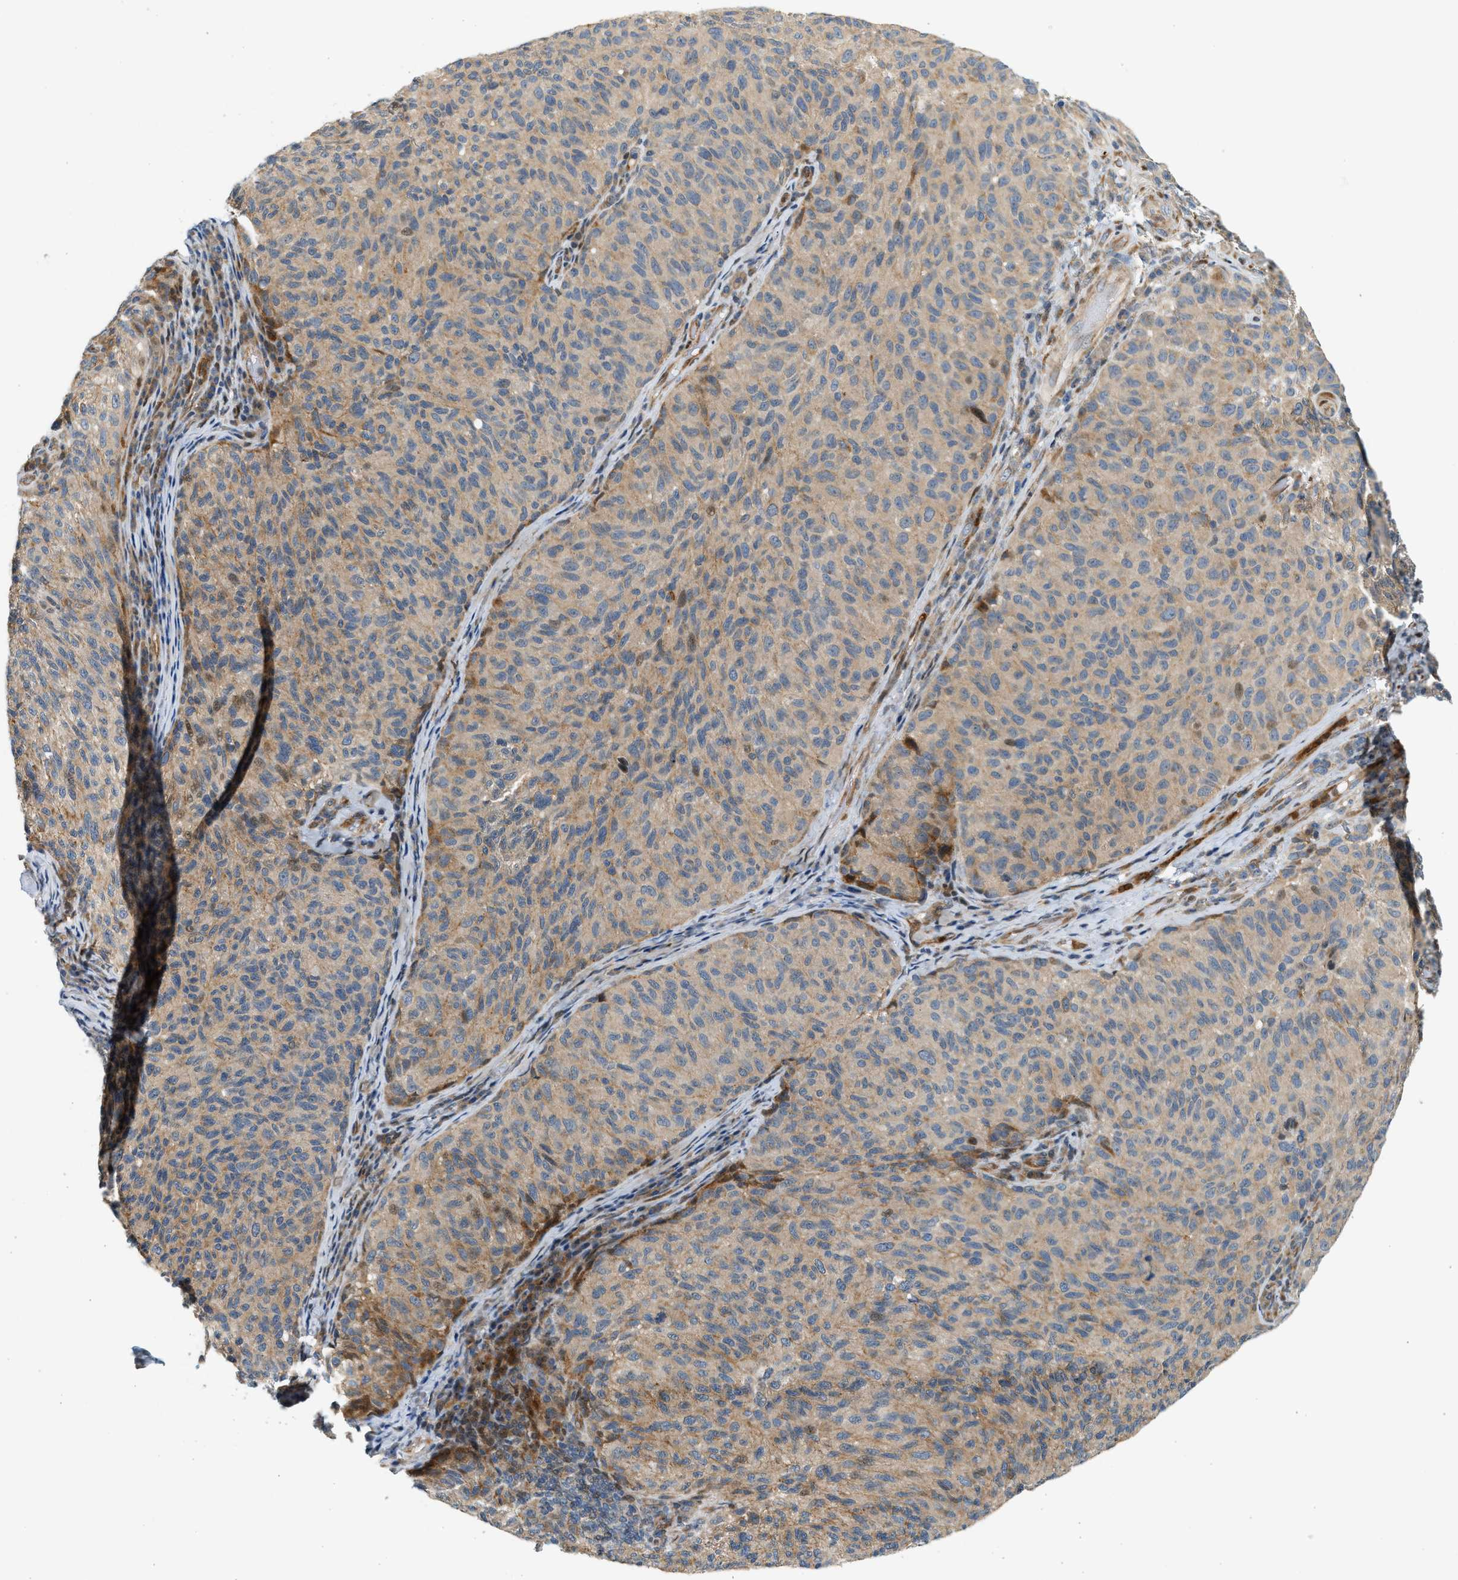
{"staining": {"intensity": "weak", "quantity": "25%-75%", "location": "cytoplasmic/membranous"}, "tissue": "melanoma", "cell_type": "Tumor cells", "image_type": "cancer", "snomed": [{"axis": "morphology", "description": "Malignant melanoma, NOS"}, {"axis": "topography", "description": "Skin"}], "caption": "Immunohistochemical staining of melanoma displays weak cytoplasmic/membranous protein staining in about 25%-75% of tumor cells. (DAB (3,3'-diaminobenzidine) IHC, brown staining for protein, blue staining for nuclei).", "gene": "NRSN2", "patient": {"sex": "female", "age": 73}}